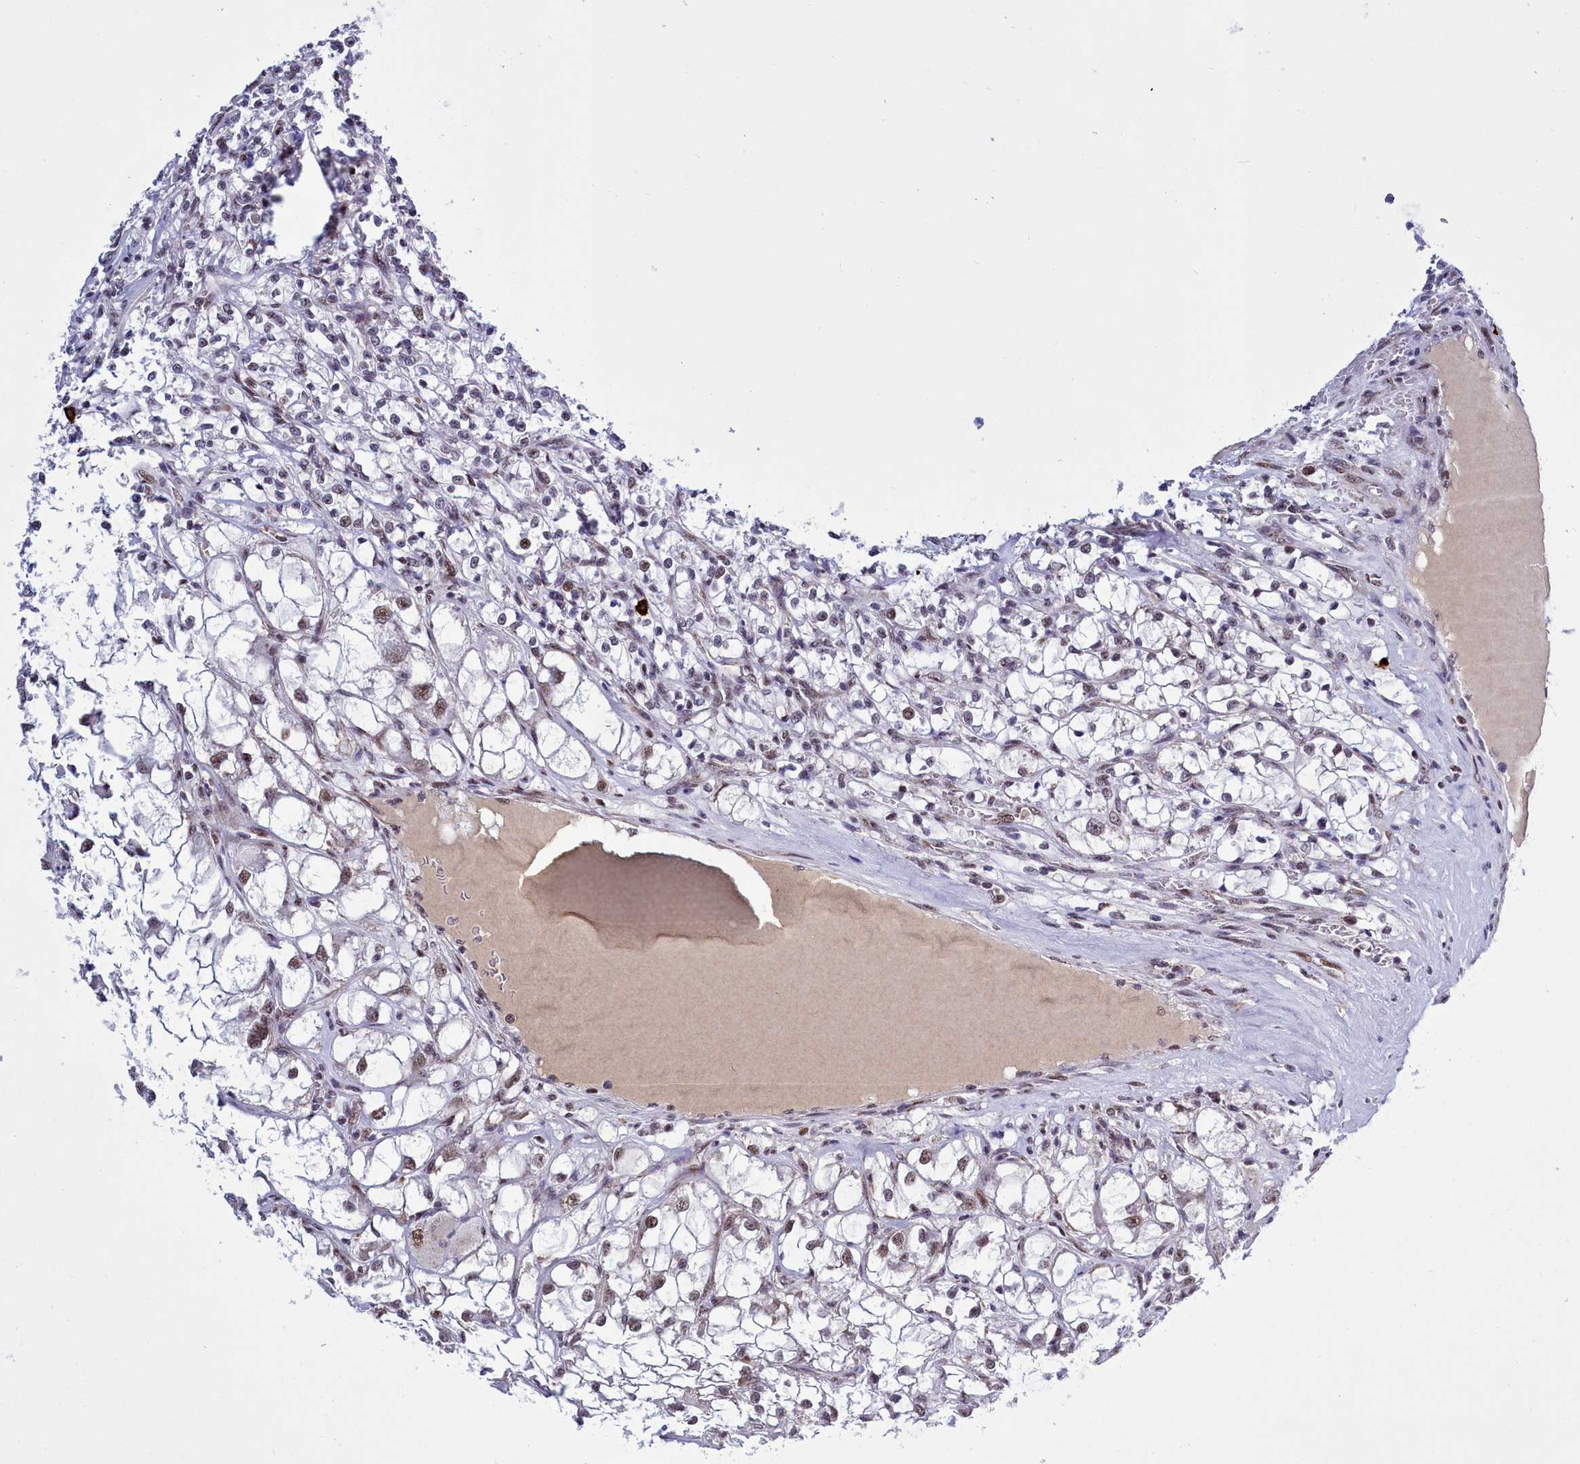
{"staining": {"intensity": "moderate", "quantity": "25%-75%", "location": "nuclear"}, "tissue": "renal cancer", "cell_type": "Tumor cells", "image_type": "cancer", "snomed": [{"axis": "morphology", "description": "Adenocarcinoma, NOS"}, {"axis": "topography", "description": "Kidney"}], "caption": "DAB (3,3'-diaminobenzidine) immunohistochemical staining of human renal cancer displays moderate nuclear protein positivity in about 25%-75% of tumor cells.", "gene": "POM121L2", "patient": {"sex": "female", "age": 69}}